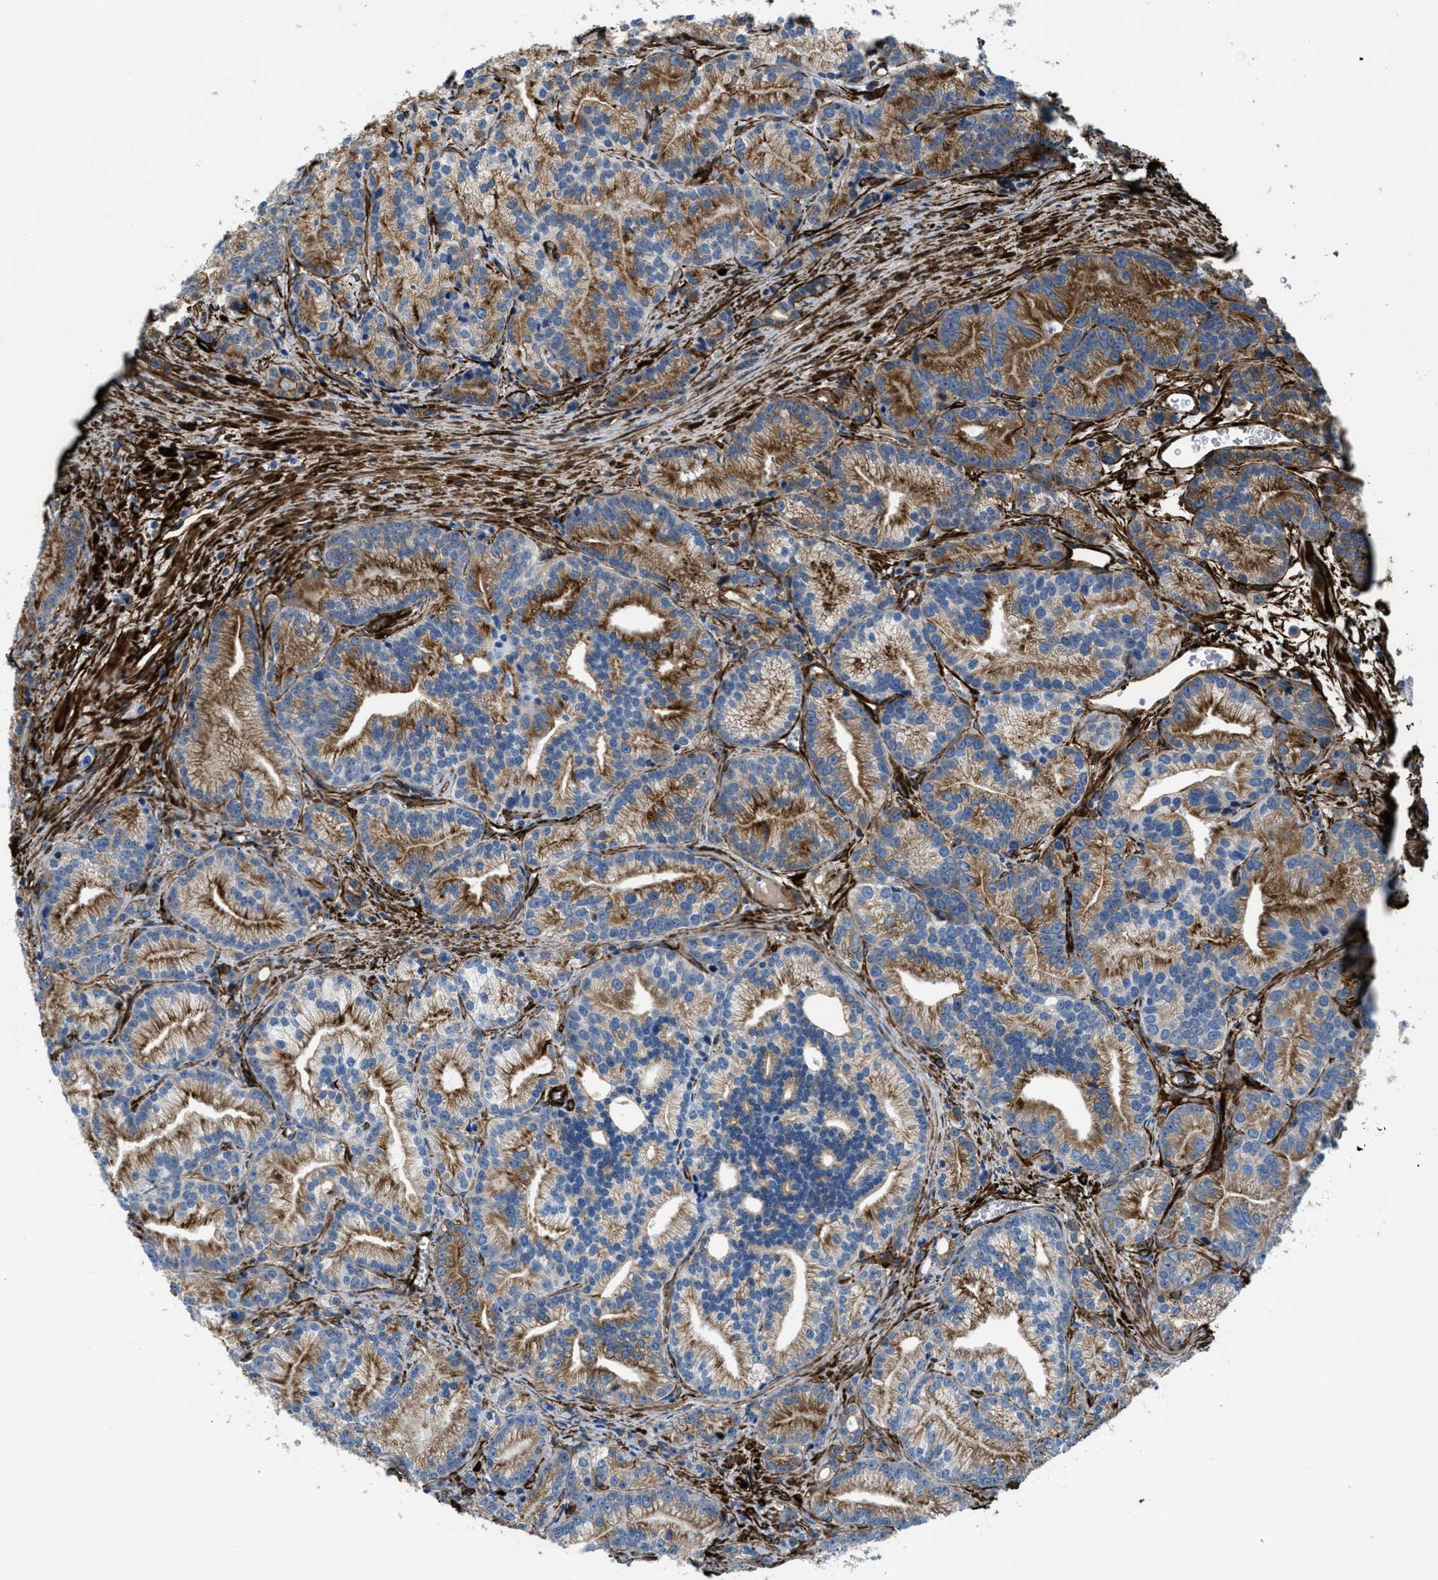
{"staining": {"intensity": "moderate", "quantity": ">75%", "location": "cytoplasmic/membranous"}, "tissue": "prostate cancer", "cell_type": "Tumor cells", "image_type": "cancer", "snomed": [{"axis": "morphology", "description": "Adenocarcinoma, Low grade"}, {"axis": "topography", "description": "Prostate"}], "caption": "IHC image of neoplastic tissue: prostate cancer (low-grade adenocarcinoma) stained using immunohistochemistry (IHC) displays medium levels of moderate protein expression localized specifically in the cytoplasmic/membranous of tumor cells, appearing as a cytoplasmic/membranous brown color.", "gene": "CALD1", "patient": {"sex": "male", "age": 89}}